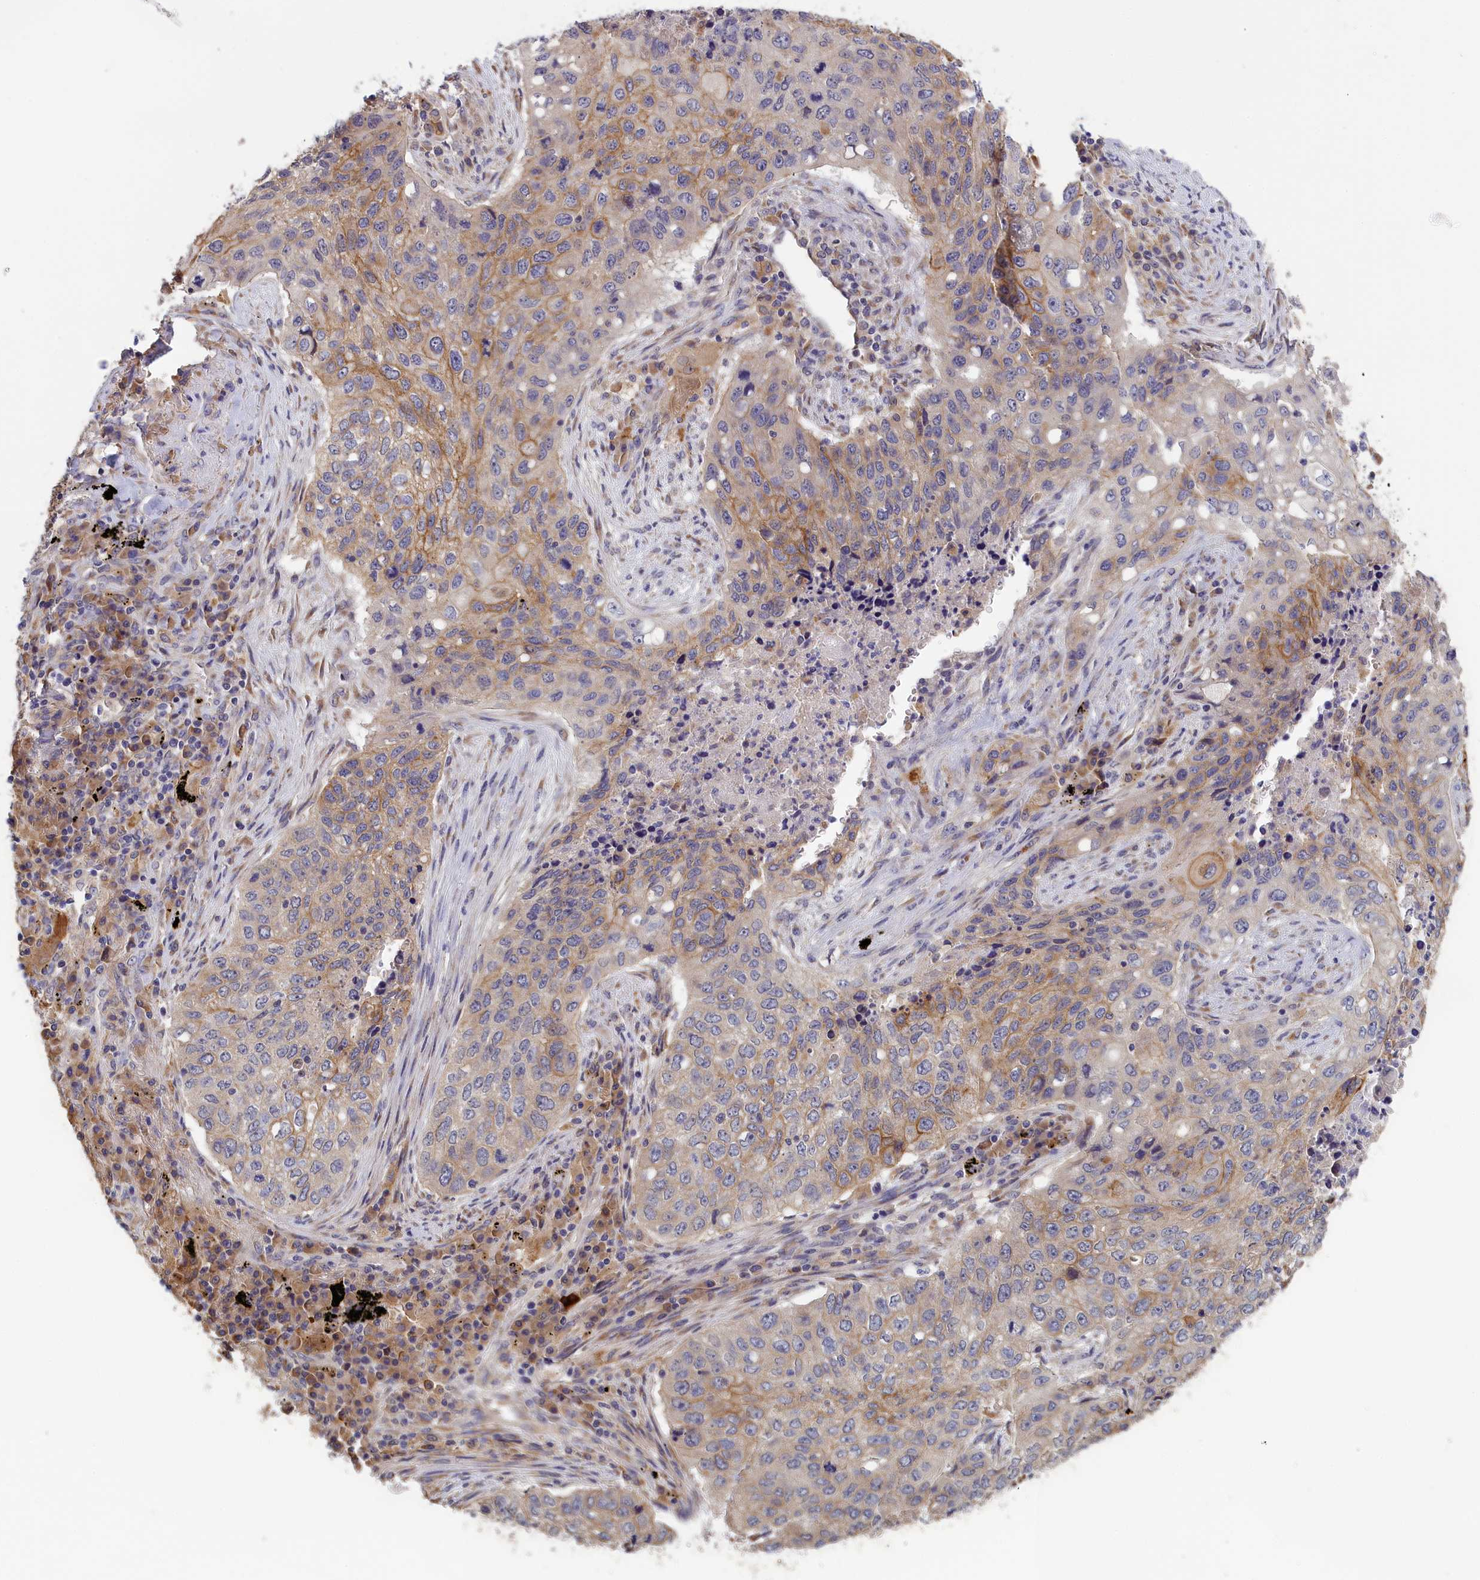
{"staining": {"intensity": "weak", "quantity": "<25%", "location": "cytoplasmic/membranous"}, "tissue": "lung cancer", "cell_type": "Tumor cells", "image_type": "cancer", "snomed": [{"axis": "morphology", "description": "Squamous cell carcinoma, NOS"}, {"axis": "topography", "description": "Lung"}], "caption": "The photomicrograph displays no staining of tumor cells in lung squamous cell carcinoma.", "gene": "COL19A1", "patient": {"sex": "female", "age": 63}}